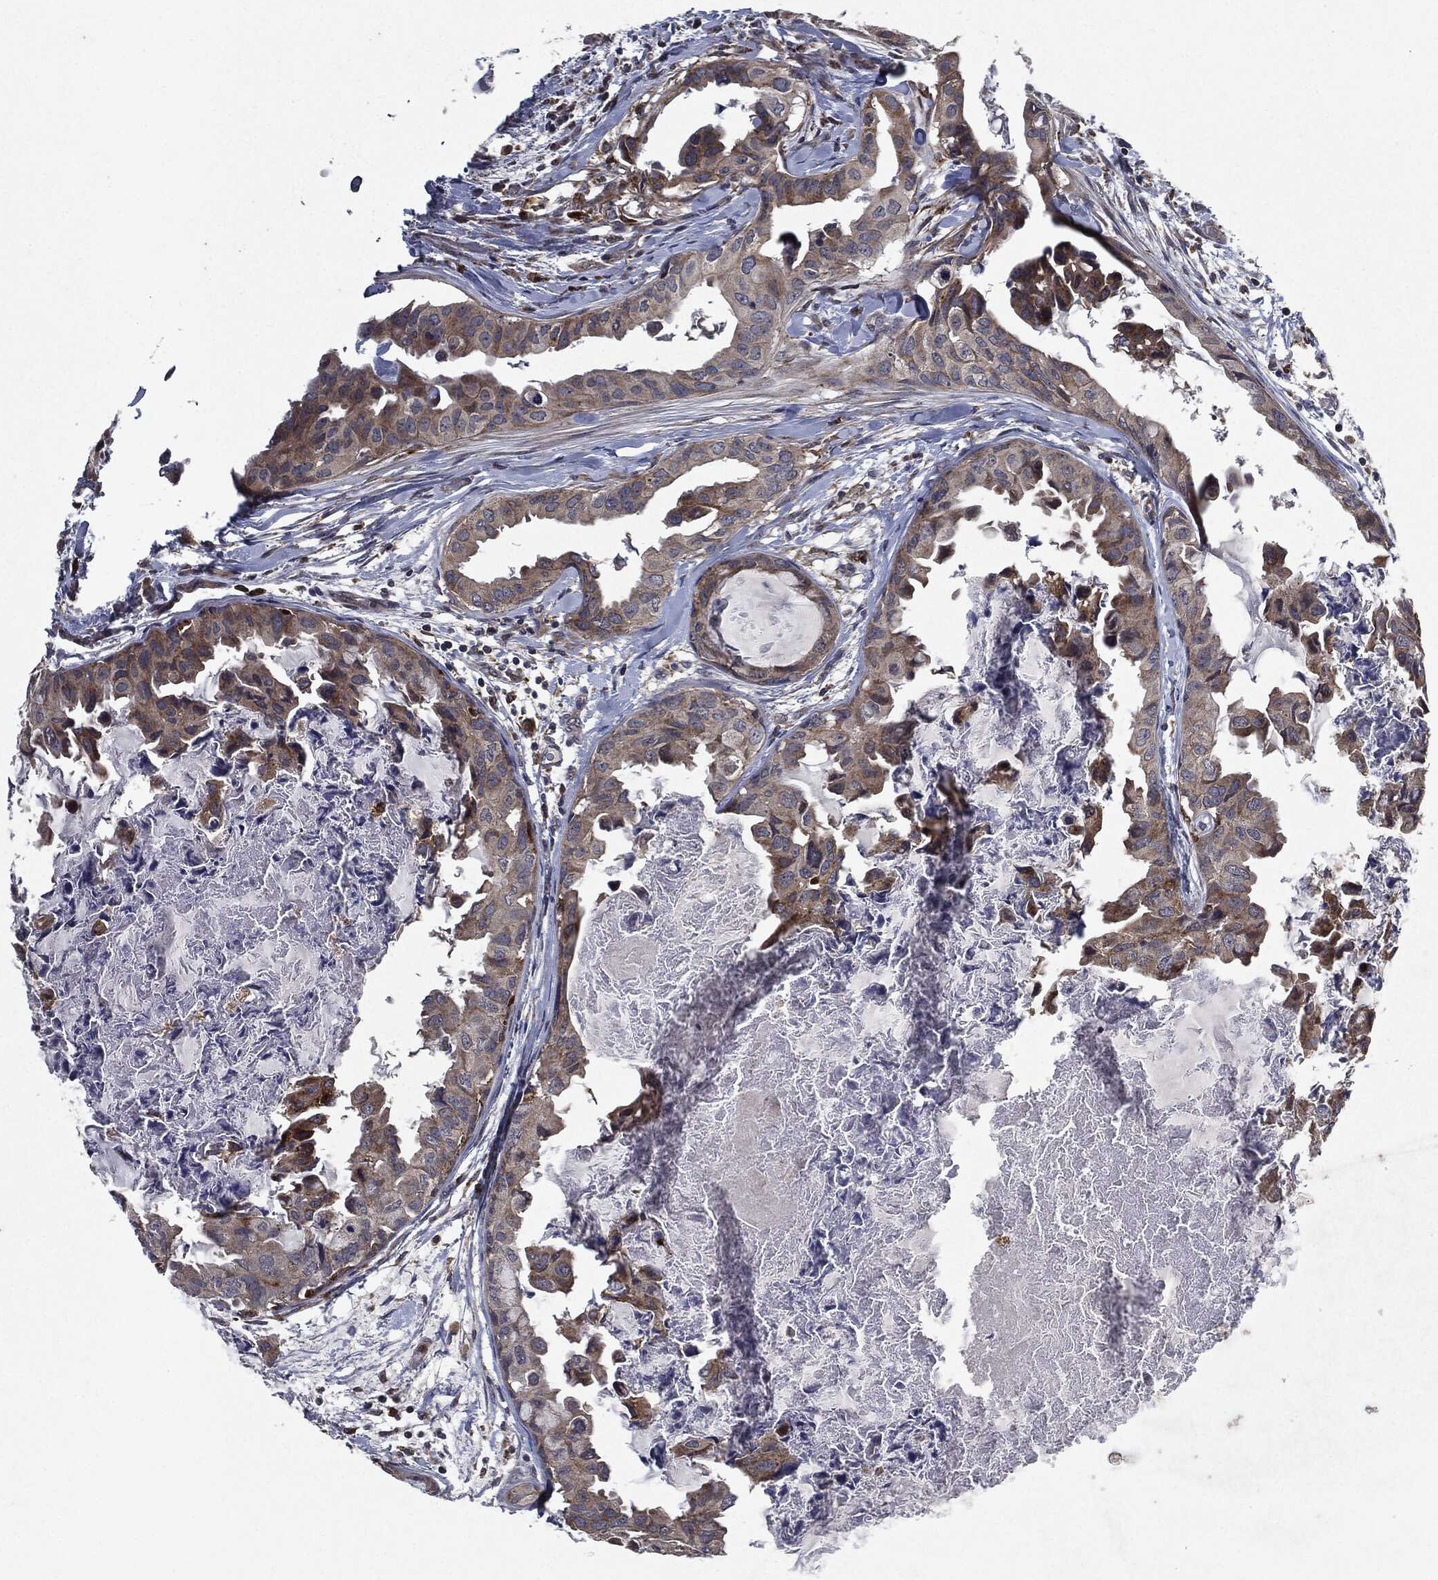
{"staining": {"intensity": "weak", "quantity": ">75%", "location": "cytoplasmic/membranous"}, "tissue": "breast cancer", "cell_type": "Tumor cells", "image_type": "cancer", "snomed": [{"axis": "morphology", "description": "Normal tissue, NOS"}, {"axis": "morphology", "description": "Duct carcinoma"}, {"axis": "topography", "description": "Breast"}], "caption": "This image demonstrates immunohistochemistry staining of human intraductal carcinoma (breast), with low weak cytoplasmic/membranous expression in approximately >75% of tumor cells.", "gene": "SLC31A2", "patient": {"sex": "female", "age": 40}}